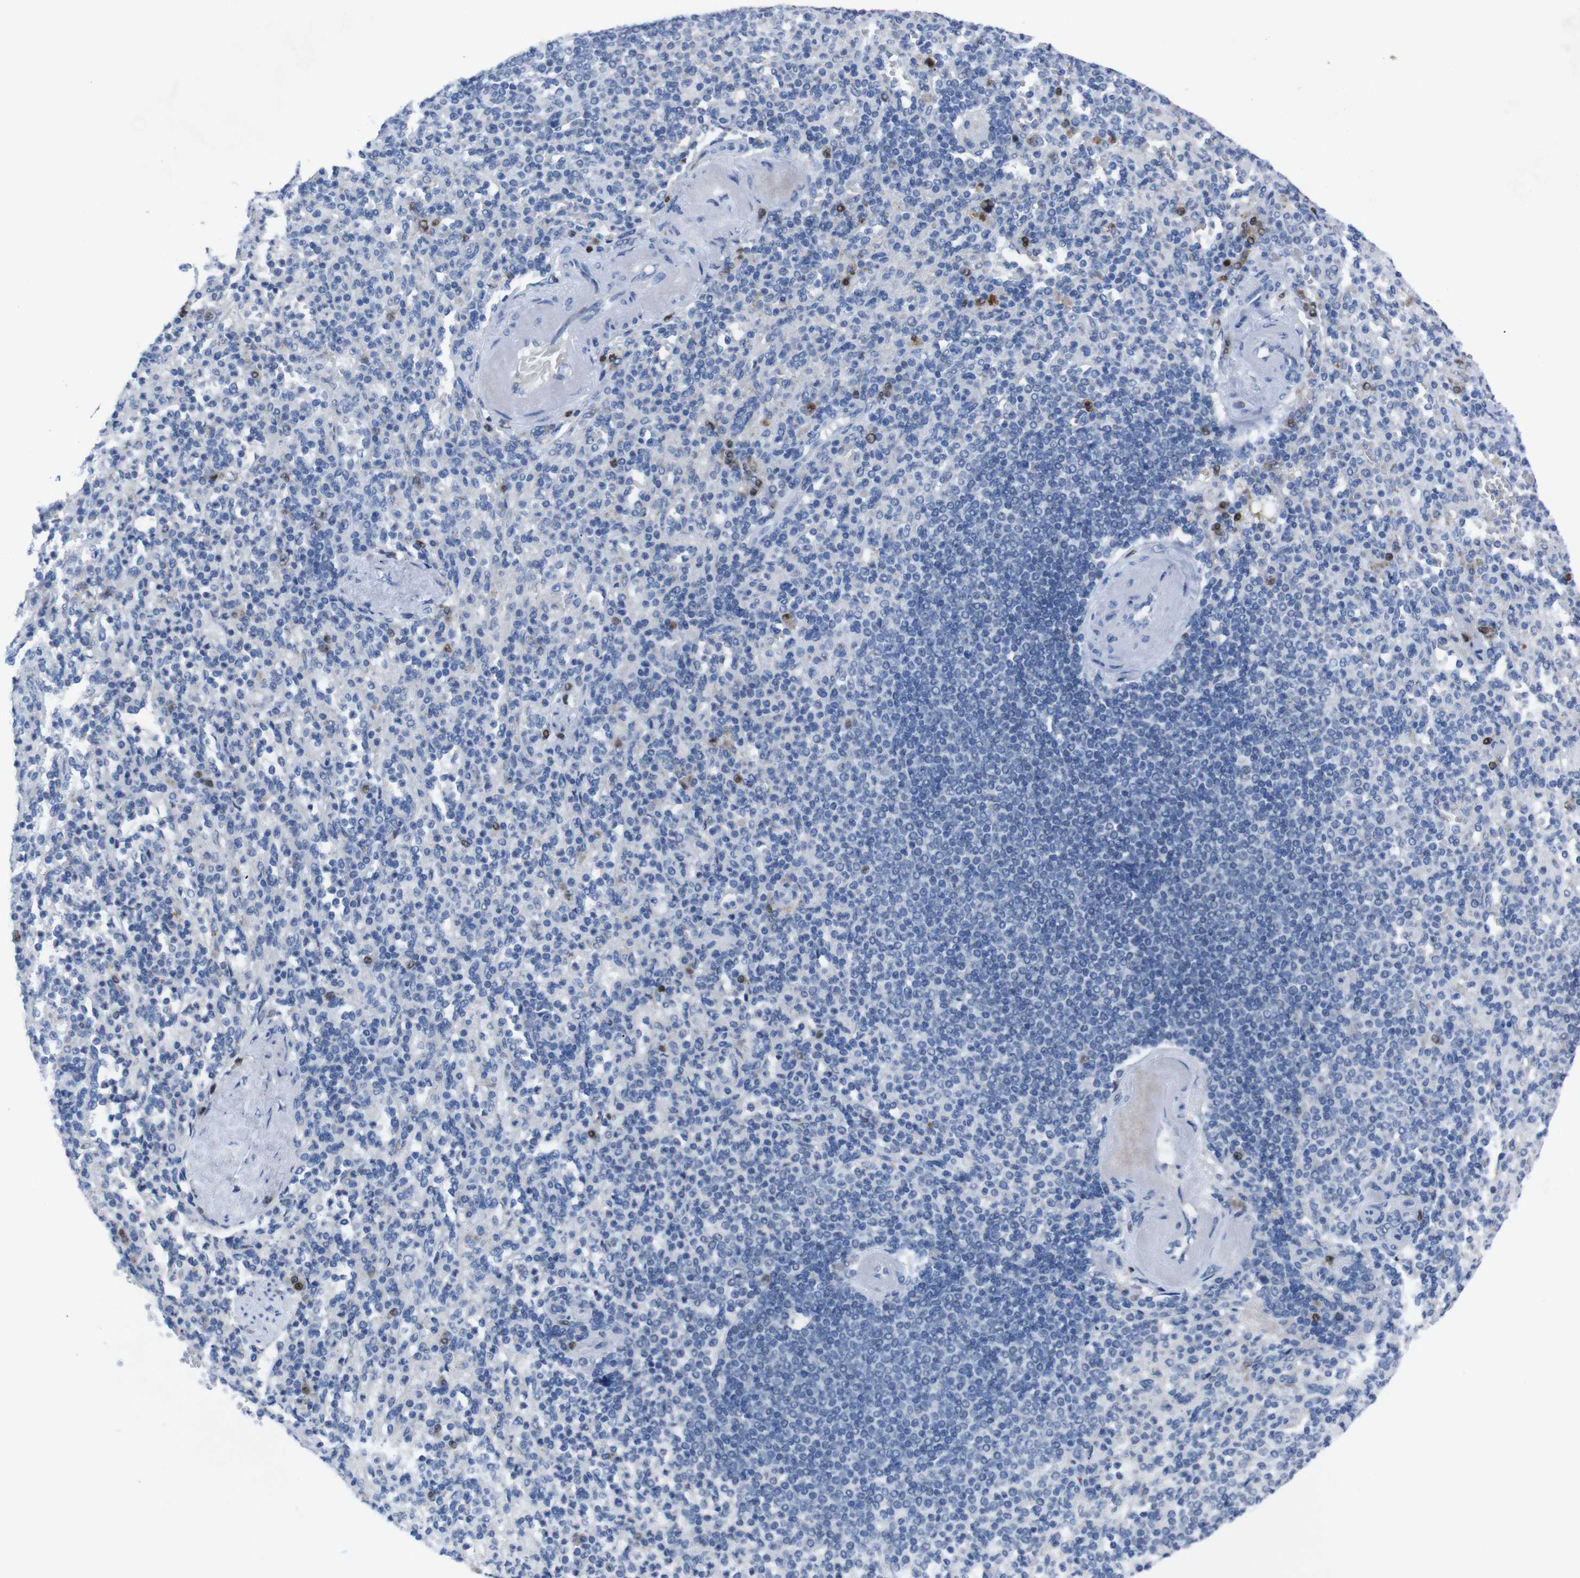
{"staining": {"intensity": "strong", "quantity": "<25%", "location": "nuclear"}, "tissue": "spleen", "cell_type": "Cells in red pulp", "image_type": "normal", "snomed": [{"axis": "morphology", "description": "Normal tissue, NOS"}, {"axis": "topography", "description": "Spleen"}], "caption": "Immunohistochemistry (IHC) of normal human spleen shows medium levels of strong nuclear staining in approximately <25% of cells in red pulp.", "gene": "IRF4", "patient": {"sex": "female", "age": 74}}